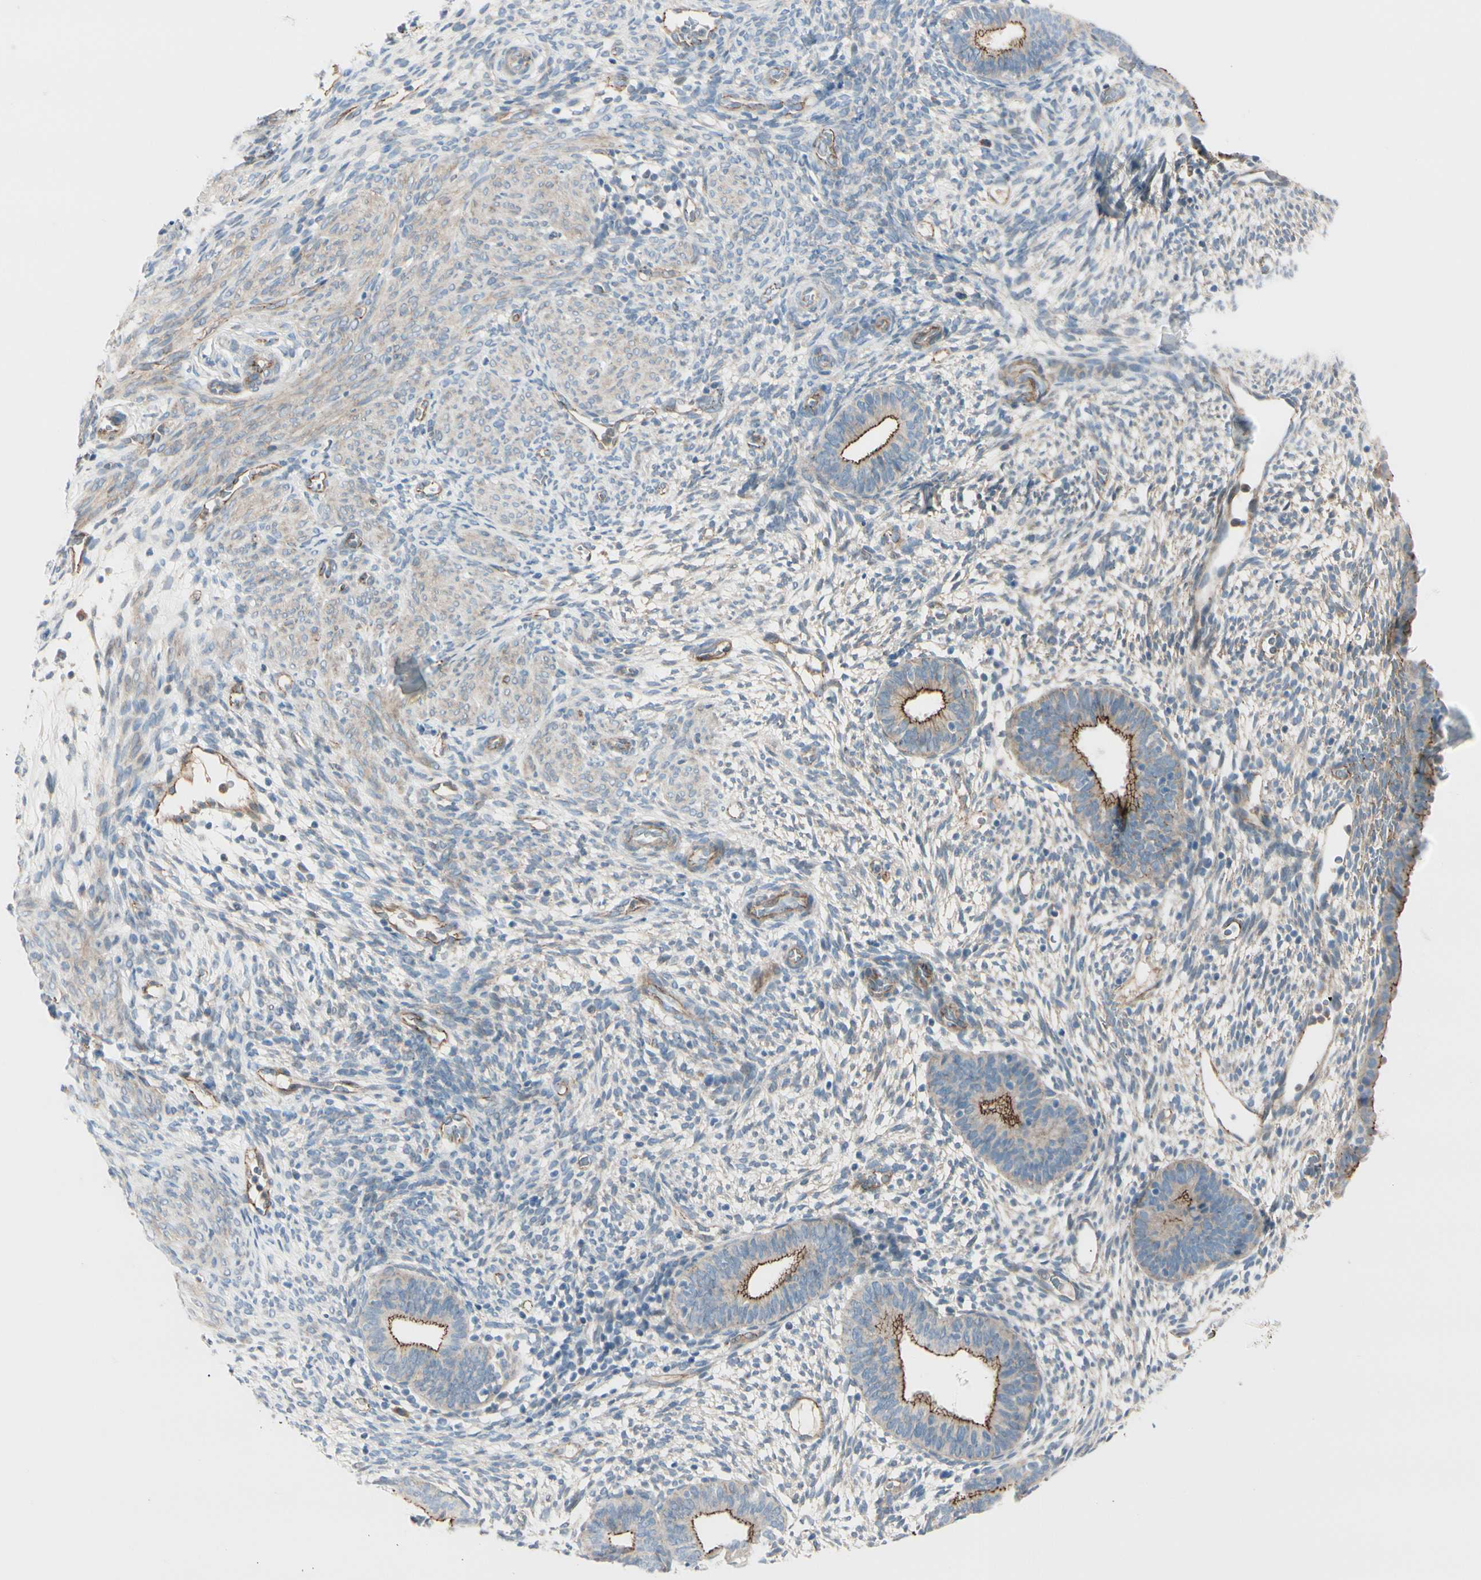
{"staining": {"intensity": "negative", "quantity": "none", "location": "none"}, "tissue": "endometrium", "cell_type": "Cells in endometrial stroma", "image_type": "normal", "snomed": [{"axis": "morphology", "description": "Normal tissue, NOS"}, {"axis": "morphology", "description": "Atrophy, NOS"}, {"axis": "topography", "description": "Uterus"}, {"axis": "topography", "description": "Endometrium"}], "caption": "Immunohistochemistry photomicrograph of normal endometrium: human endometrium stained with DAB (3,3'-diaminobenzidine) reveals no significant protein expression in cells in endometrial stroma.", "gene": "TJP1", "patient": {"sex": "female", "age": 68}}